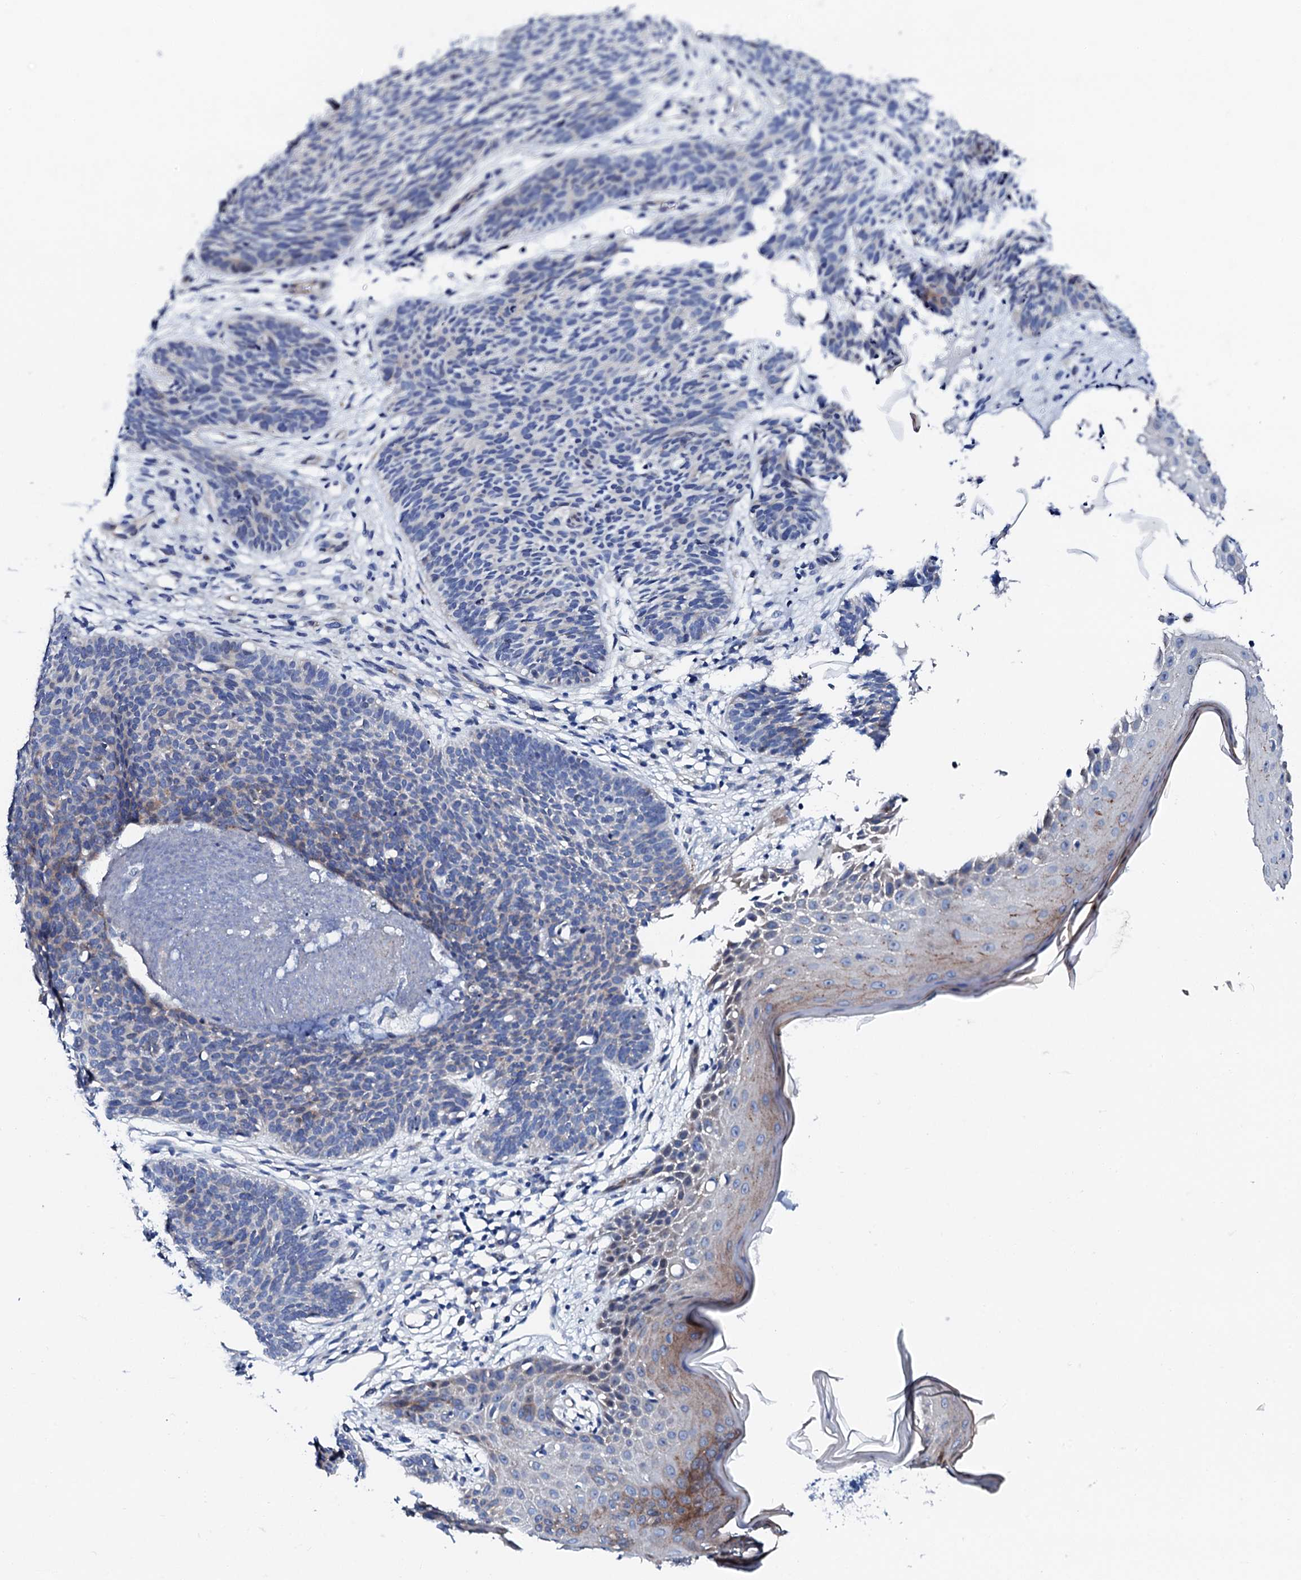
{"staining": {"intensity": "negative", "quantity": "none", "location": "none"}, "tissue": "skin cancer", "cell_type": "Tumor cells", "image_type": "cancer", "snomed": [{"axis": "morphology", "description": "Basal cell carcinoma"}, {"axis": "topography", "description": "Skin"}], "caption": "A high-resolution micrograph shows IHC staining of skin cancer, which shows no significant staining in tumor cells. The staining is performed using DAB brown chromogen with nuclei counter-stained in using hematoxylin.", "gene": "TRDN", "patient": {"sex": "female", "age": 66}}